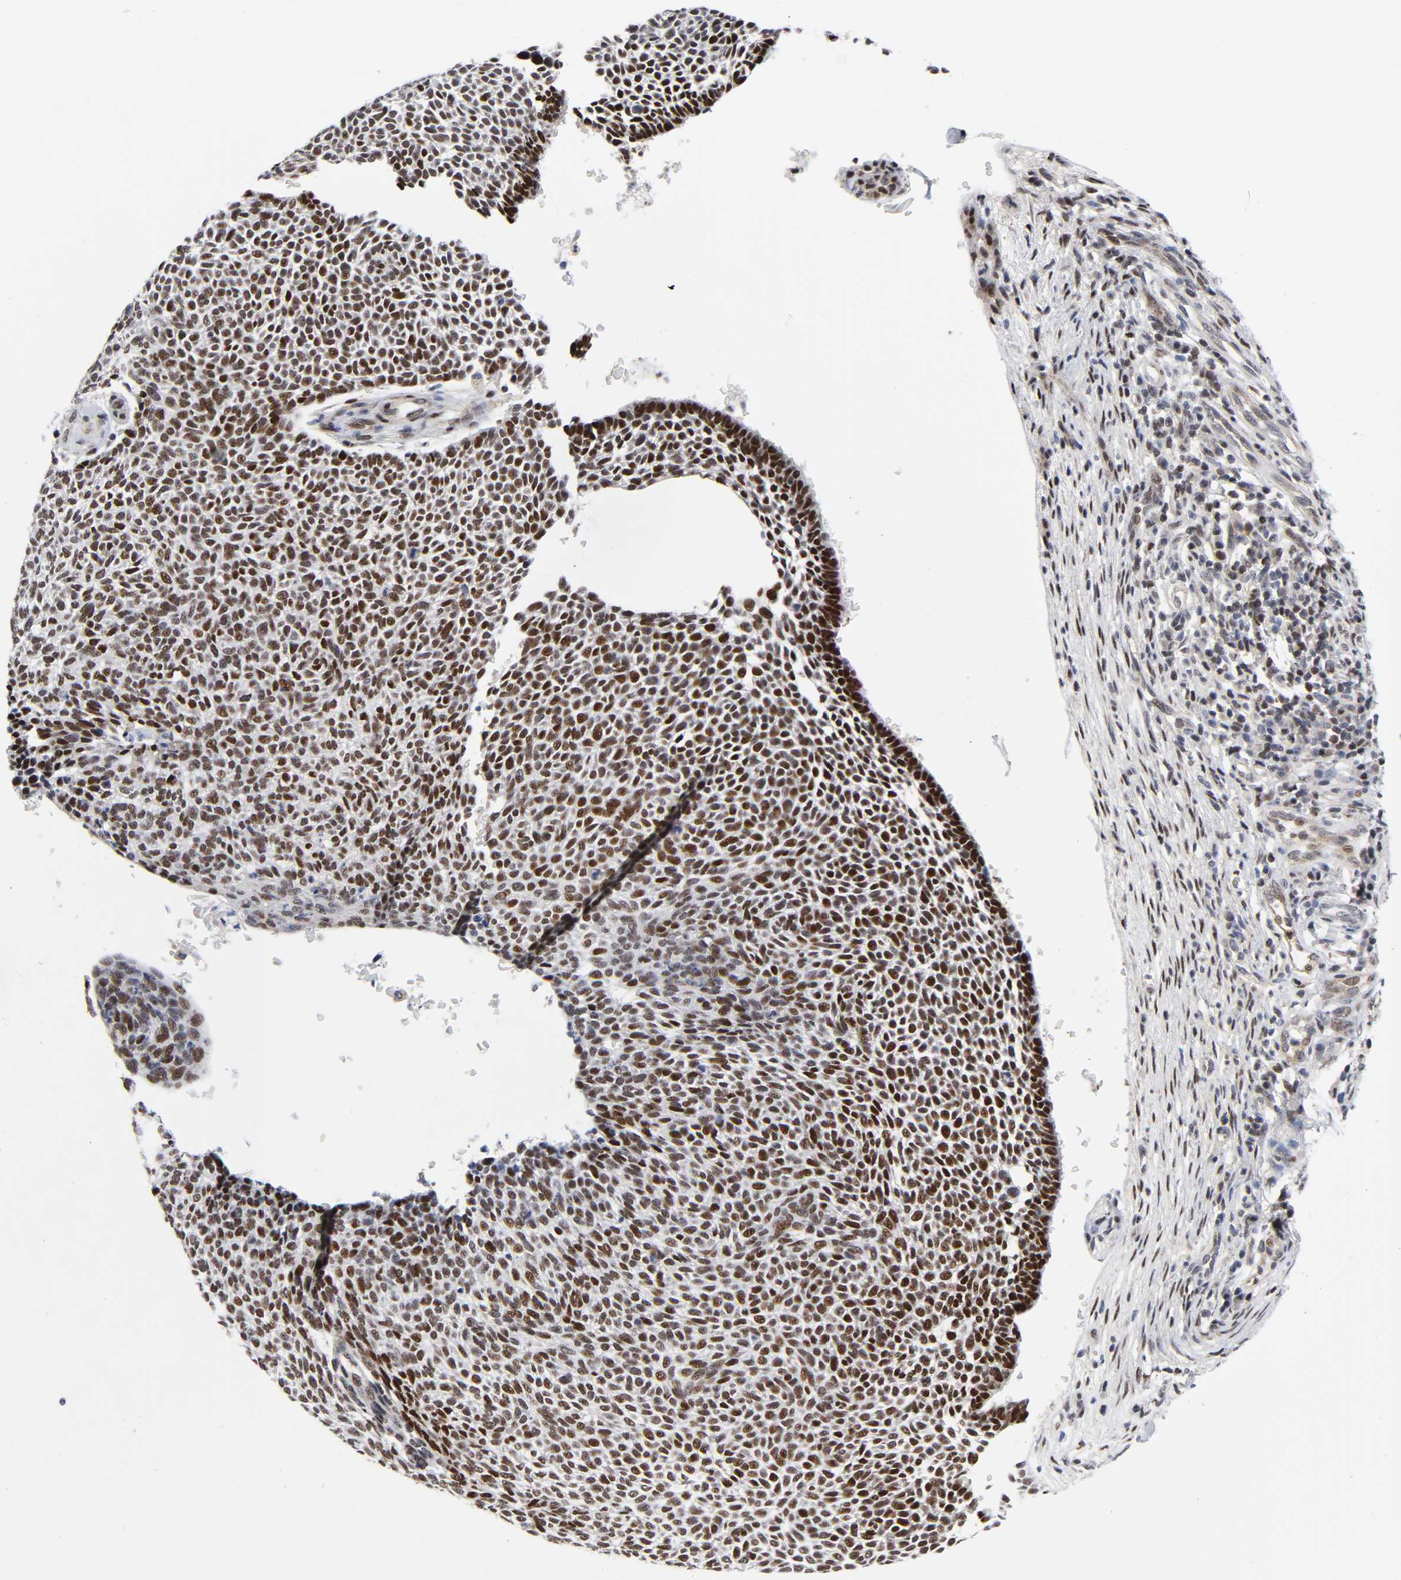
{"staining": {"intensity": "moderate", "quantity": ">75%", "location": "nuclear"}, "tissue": "skin cancer", "cell_type": "Tumor cells", "image_type": "cancer", "snomed": [{"axis": "morphology", "description": "Normal tissue, NOS"}, {"axis": "morphology", "description": "Basal cell carcinoma"}, {"axis": "topography", "description": "Skin"}], "caption": "Brown immunohistochemical staining in human skin cancer displays moderate nuclear positivity in approximately >75% of tumor cells.", "gene": "STK38", "patient": {"sex": "male", "age": 87}}